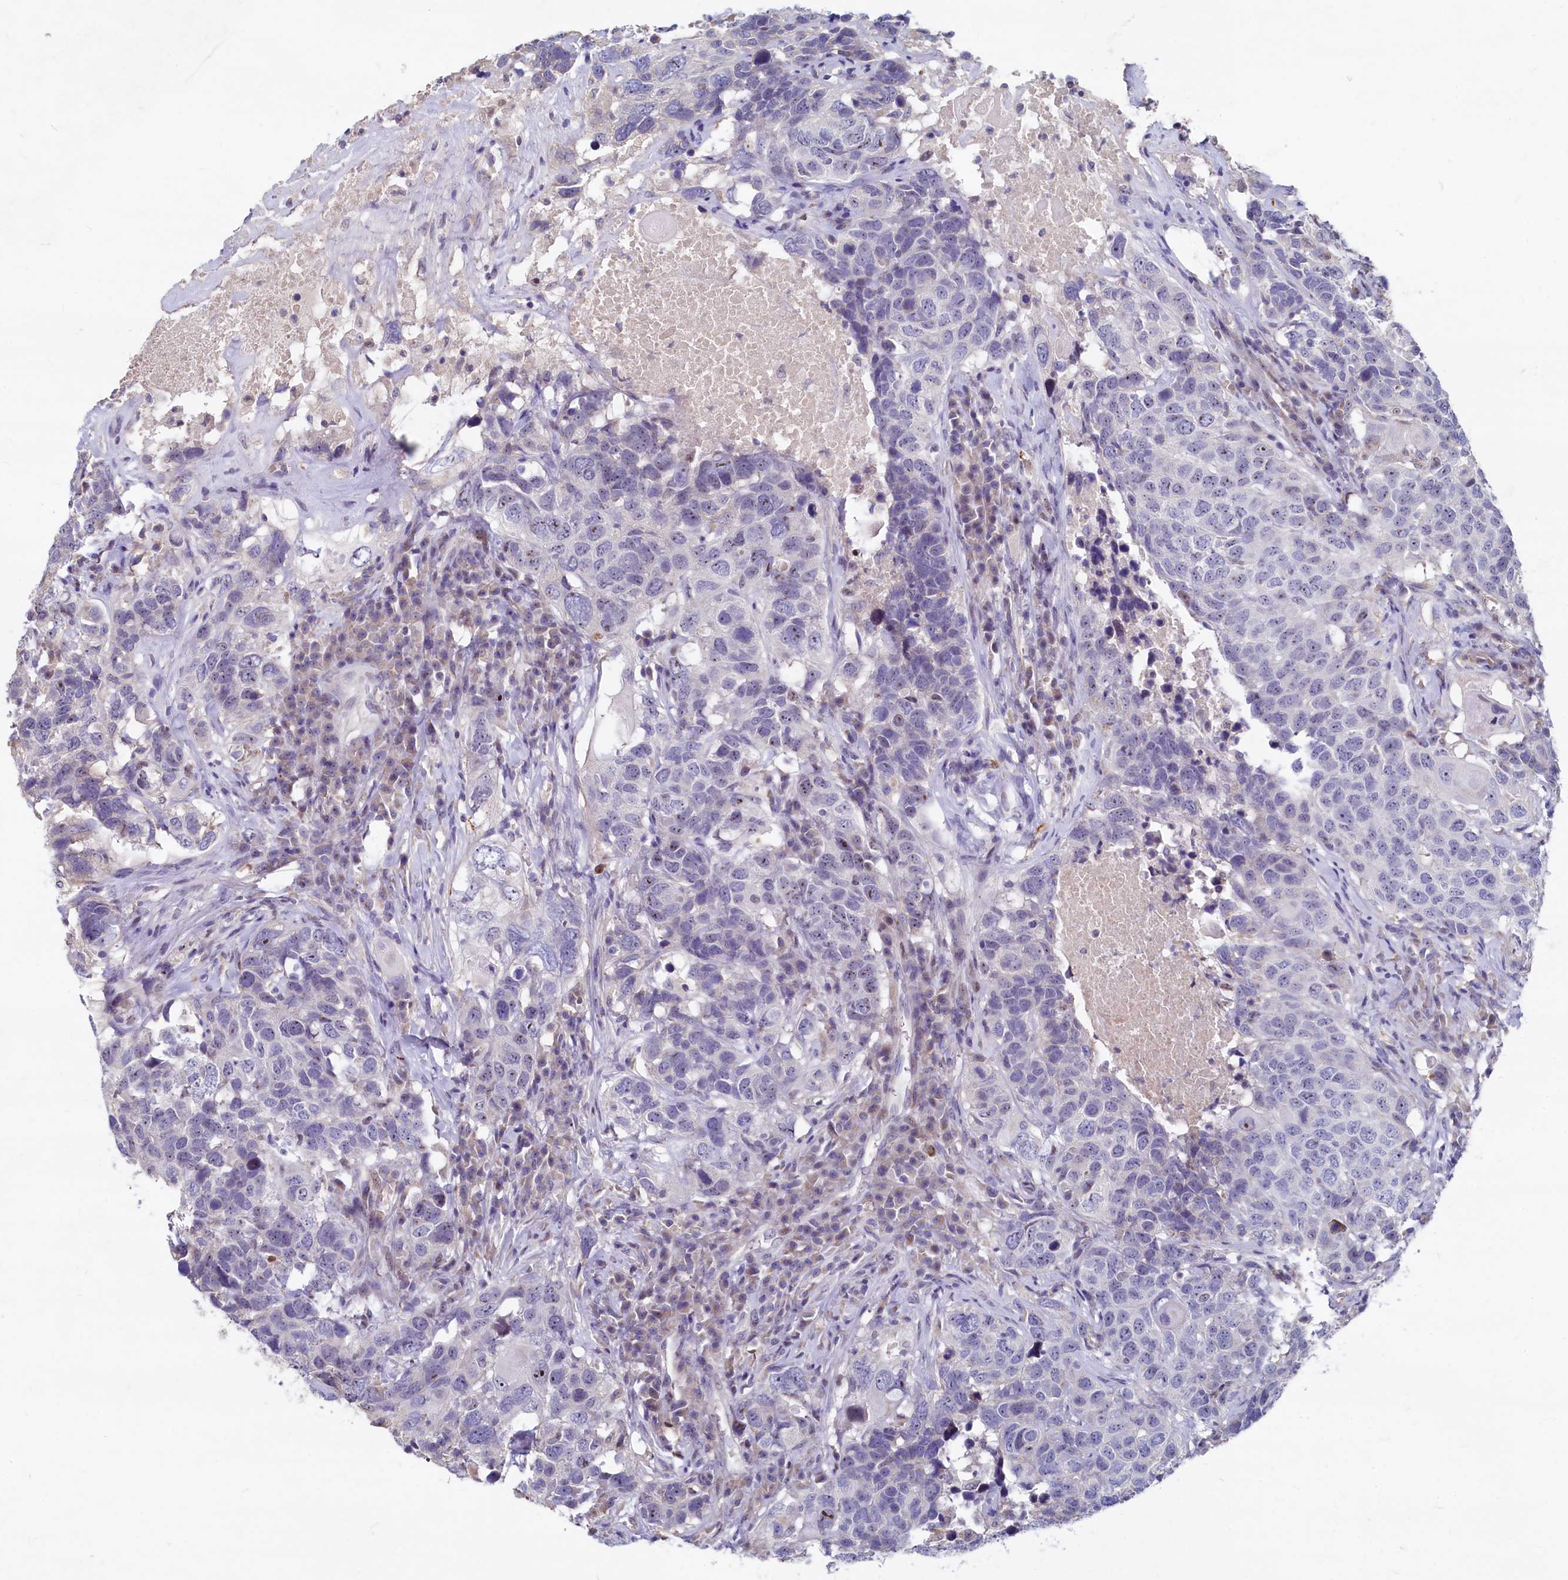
{"staining": {"intensity": "weak", "quantity": "25%-75%", "location": "nuclear"}, "tissue": "head and neck cancer", "cell_type": "Tumor cells", "image_type": "cancer", "snomed": [{"axis": "morphology", "description": "Squamous cell carcinoma, NOS"}, {"axis": "topography", "description": "Head-Neck"}], "caption": "IHC (DAB (3,3'-diaminobenzidine)) staining of human head and neck squamous cell carcinoma reveals weak nuclear protein positivity in about 25%-75% of tumor cells.", "gene": "ASXL3", "patient": {"sex": "male", "age": 66}}